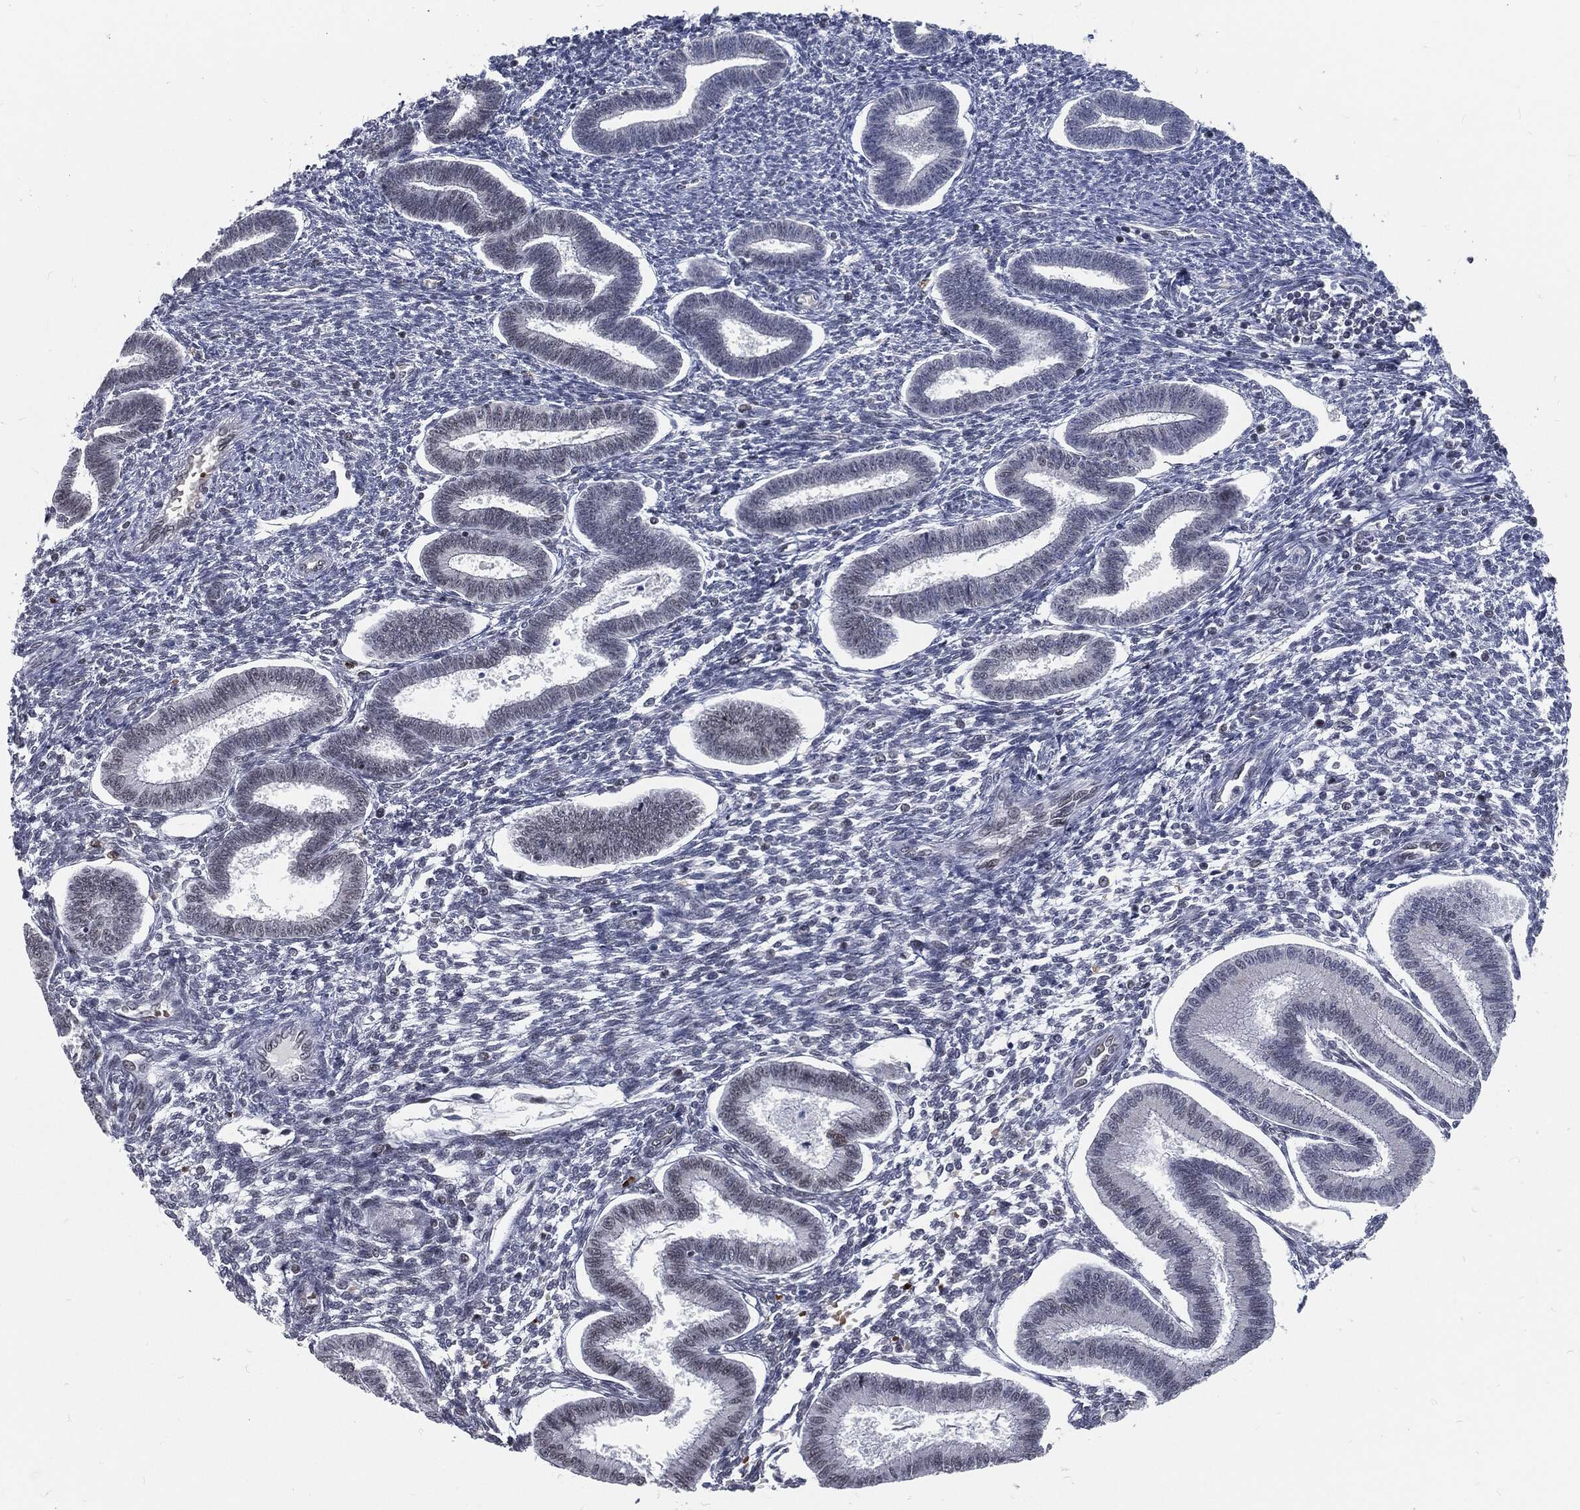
{"staining": {"intensity": "negative", "quantity": "none", "location": "none"}, "tissue": "endometrium", "cell_type": "Cells in endometrial stroma", "image_type": "normal", "snomed": [{"axis": "morphology", "description": "Normal tissue, NOS"}, {"axis": "topography", "description": "Endometrium"}], "caption": "Cells in endometrial stroma are negative for protein expression in benign human endometrium. (Stains: DAB (3,3'-diaminobenzidine) IHC with hematoxylin counter stain, Microscopy: brightfield microscopy at high magnification).", "gene": "ANXA1", "patient": {"sex": "female", "age": 43}}